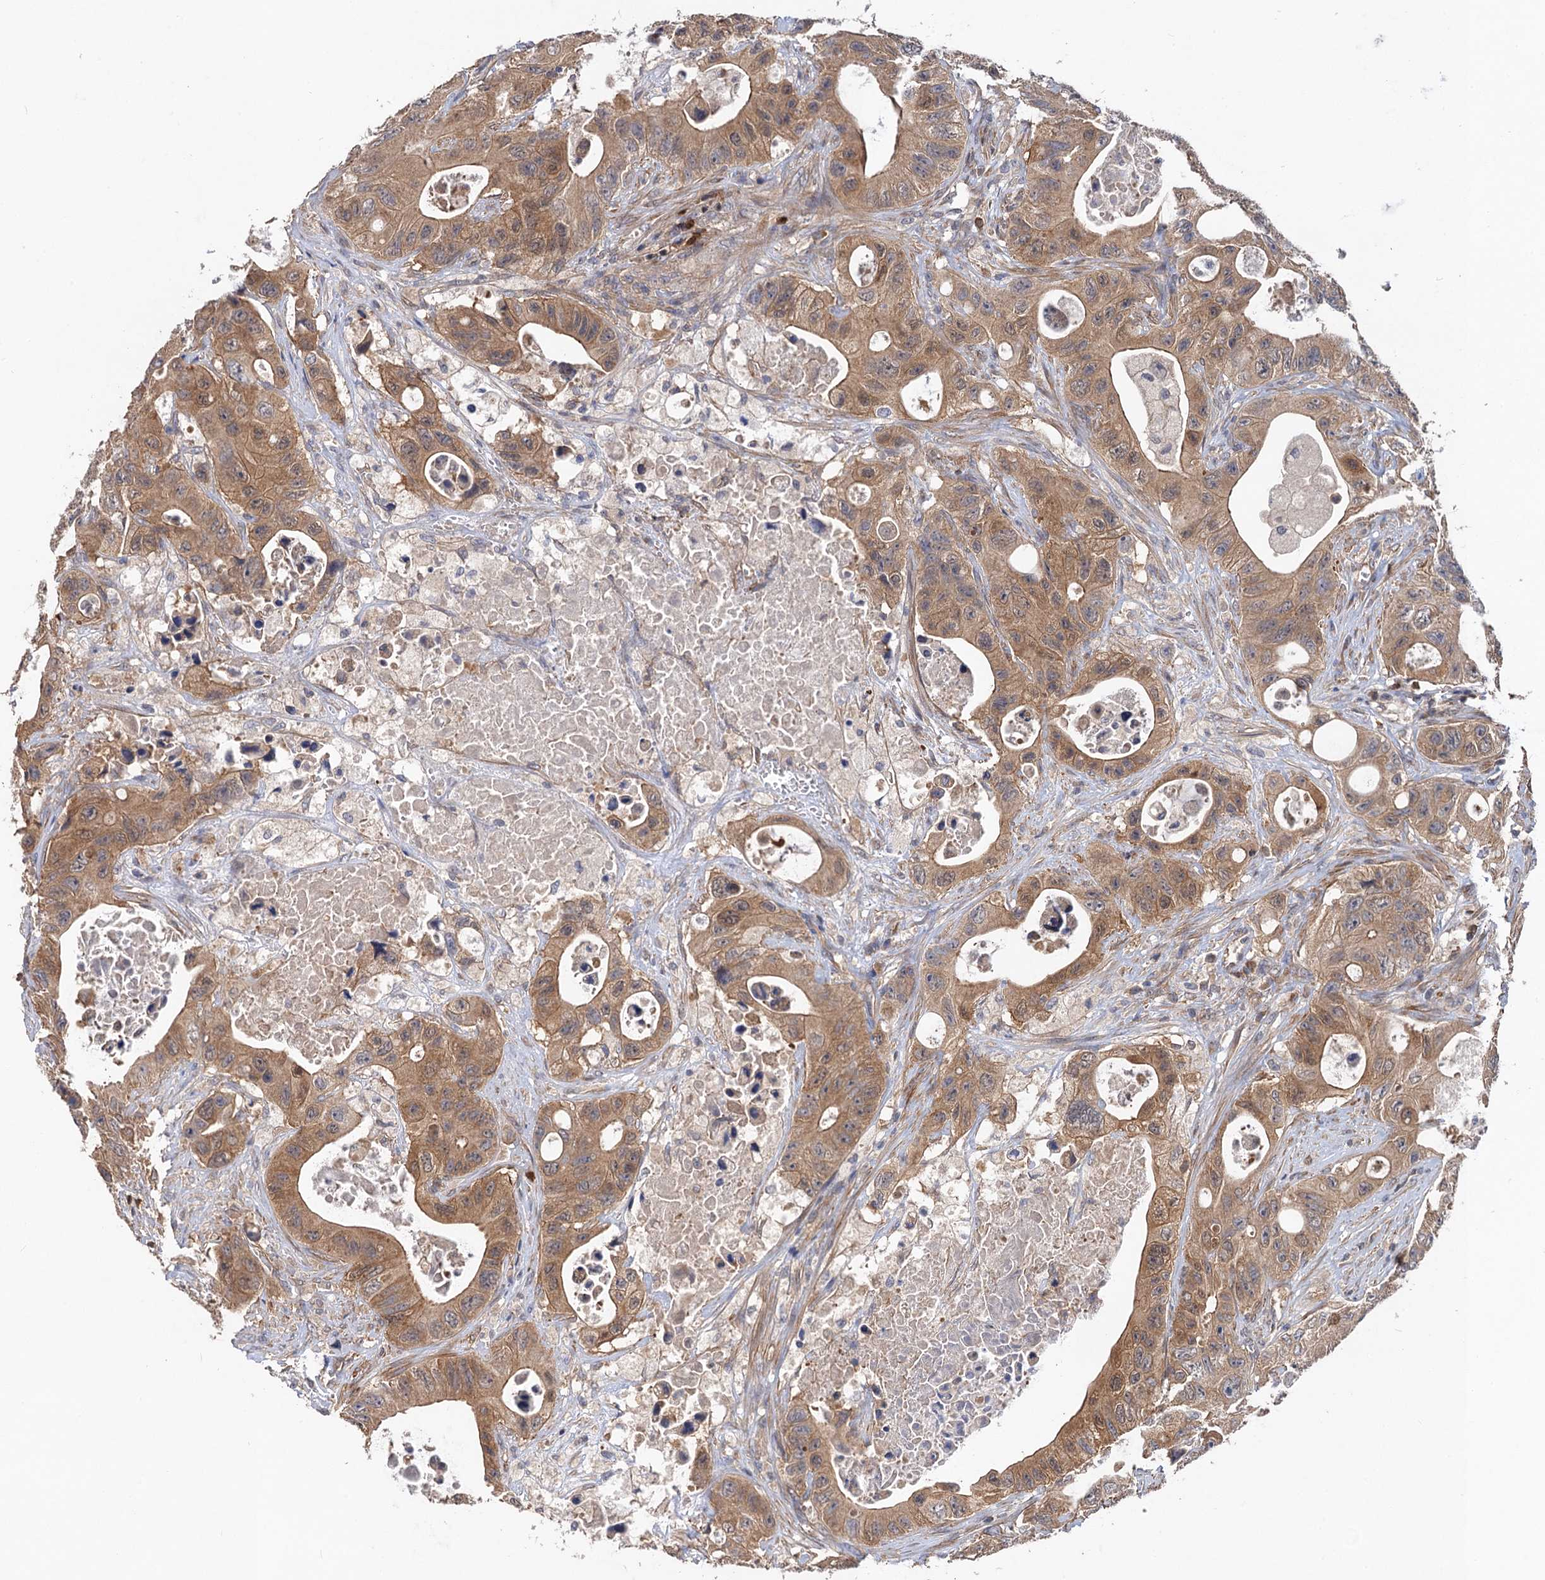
{"staining": {"intensity": "moderate", "quantity": ">75%", "location": "cytoplasmic/membranous"}, "tissue": "colorectal cancer", "cell_type": "Tumor cells", "image_type": "cancer", "snomed": [{"axis": "morphology", "description": "Adenocarcinoma, NOS"}, {"axis": "topography", "description": "Colon"}], "caption": "IHC of human colorectal adenocarcinoma displays medium levels of moderate cytoplasmic/membranous staining in about >75% of tumor cells.", "gene": "DGKA", "patient": {"sex": "female", "age": 46}}